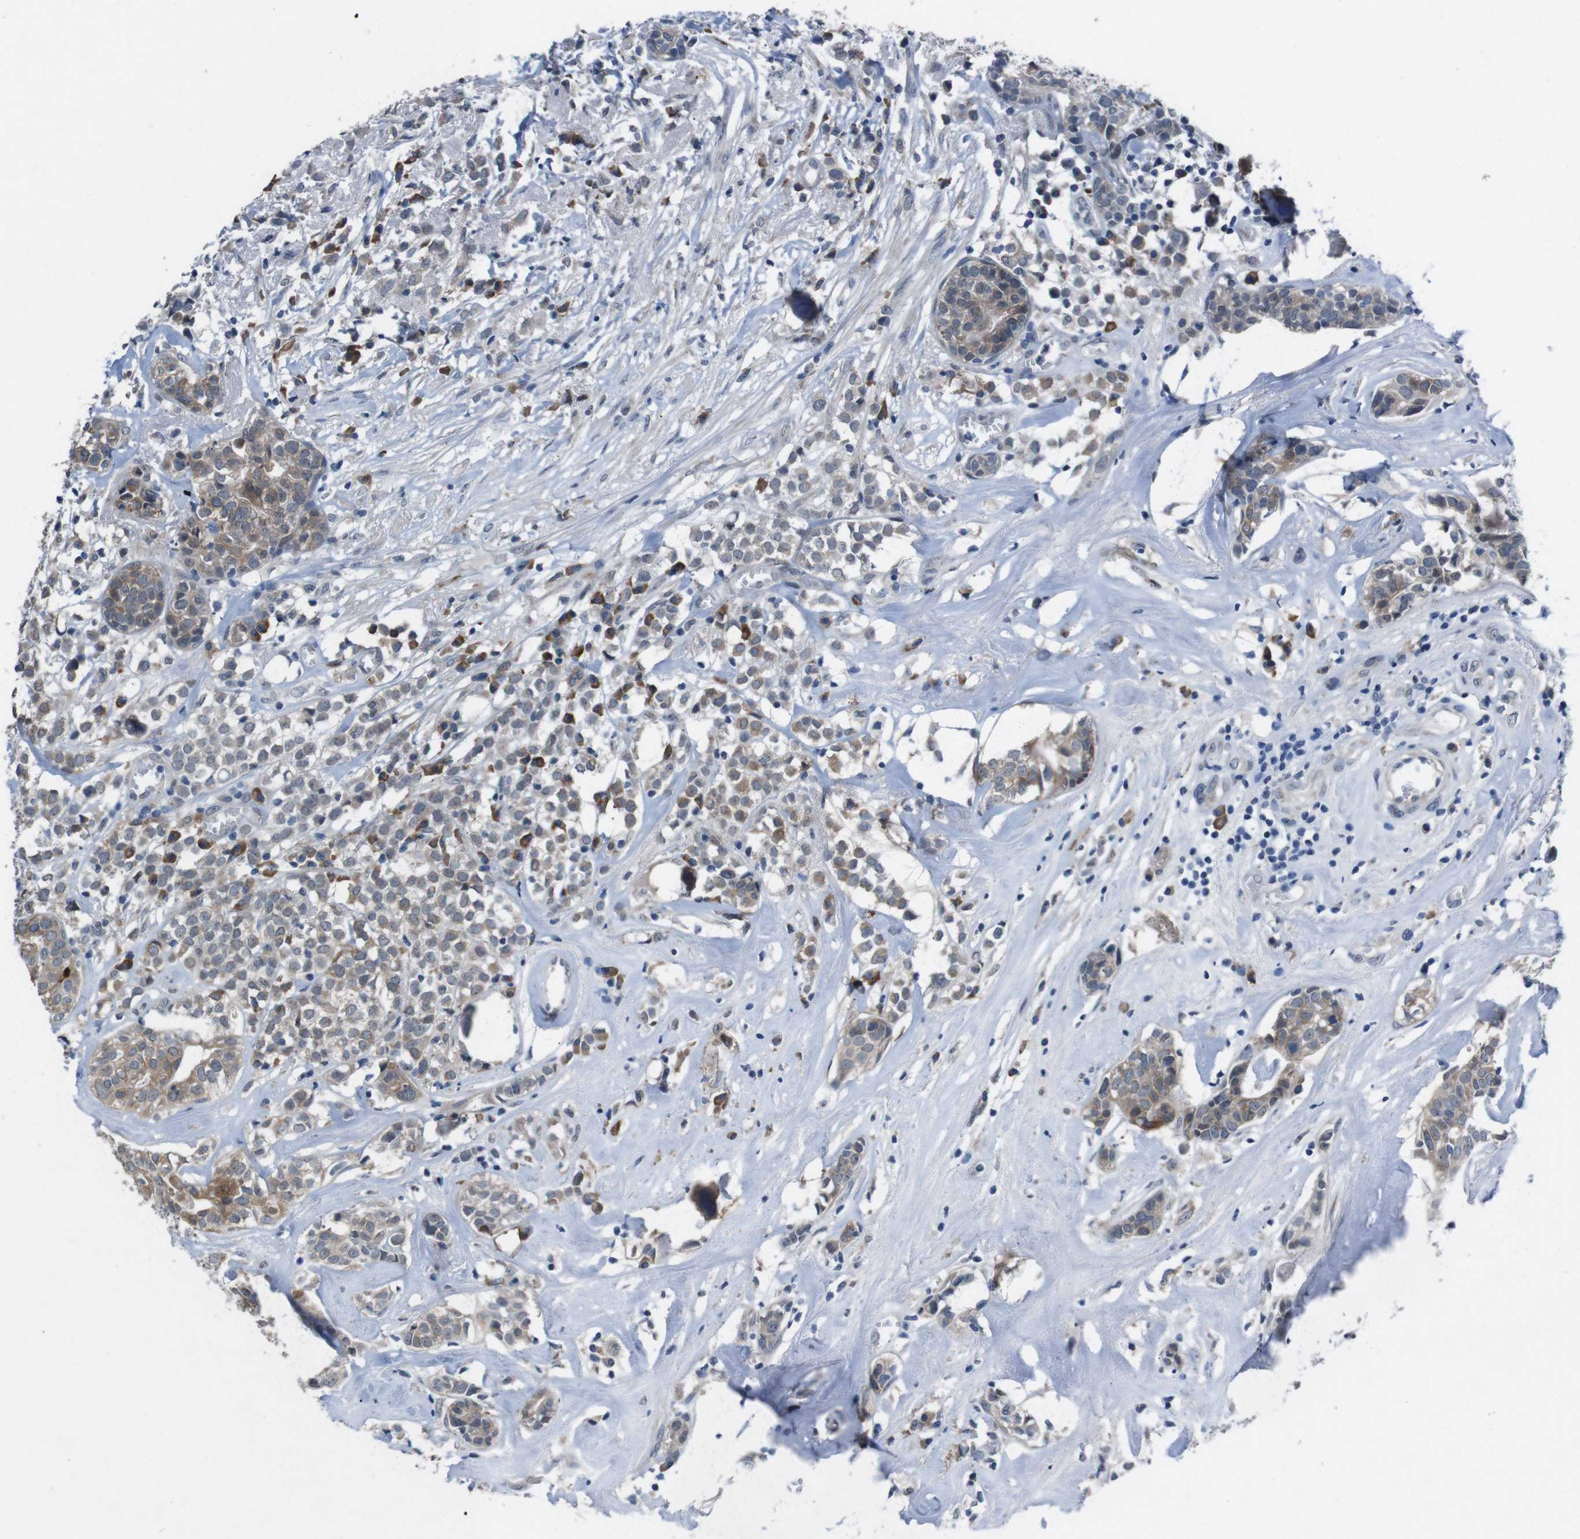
{"staining": {"intensity": "moderate", "quantity": "25%-75%", "location": "cytoplasmic/membranous"}, "tissue": "head and neck cancer", "cell_type": "Tumor cells", "image_type": "cancer", "snomed": [{"axis": "morphology", "description": "Adenocarcinoma, NOS"}, {"axis": "topography", "description": "Salivary gland"}, {"axis": "topography", "description": "Head-Neck"}], "caption": "About 25%-75% of tumor cells in human head and neck cancer show moderate cytoplasmic/membranous protein positivity as visualized by brown immunohistochemical staining.", "gene": "CDH22", "patient": {"sex": "female", "age": 65}}